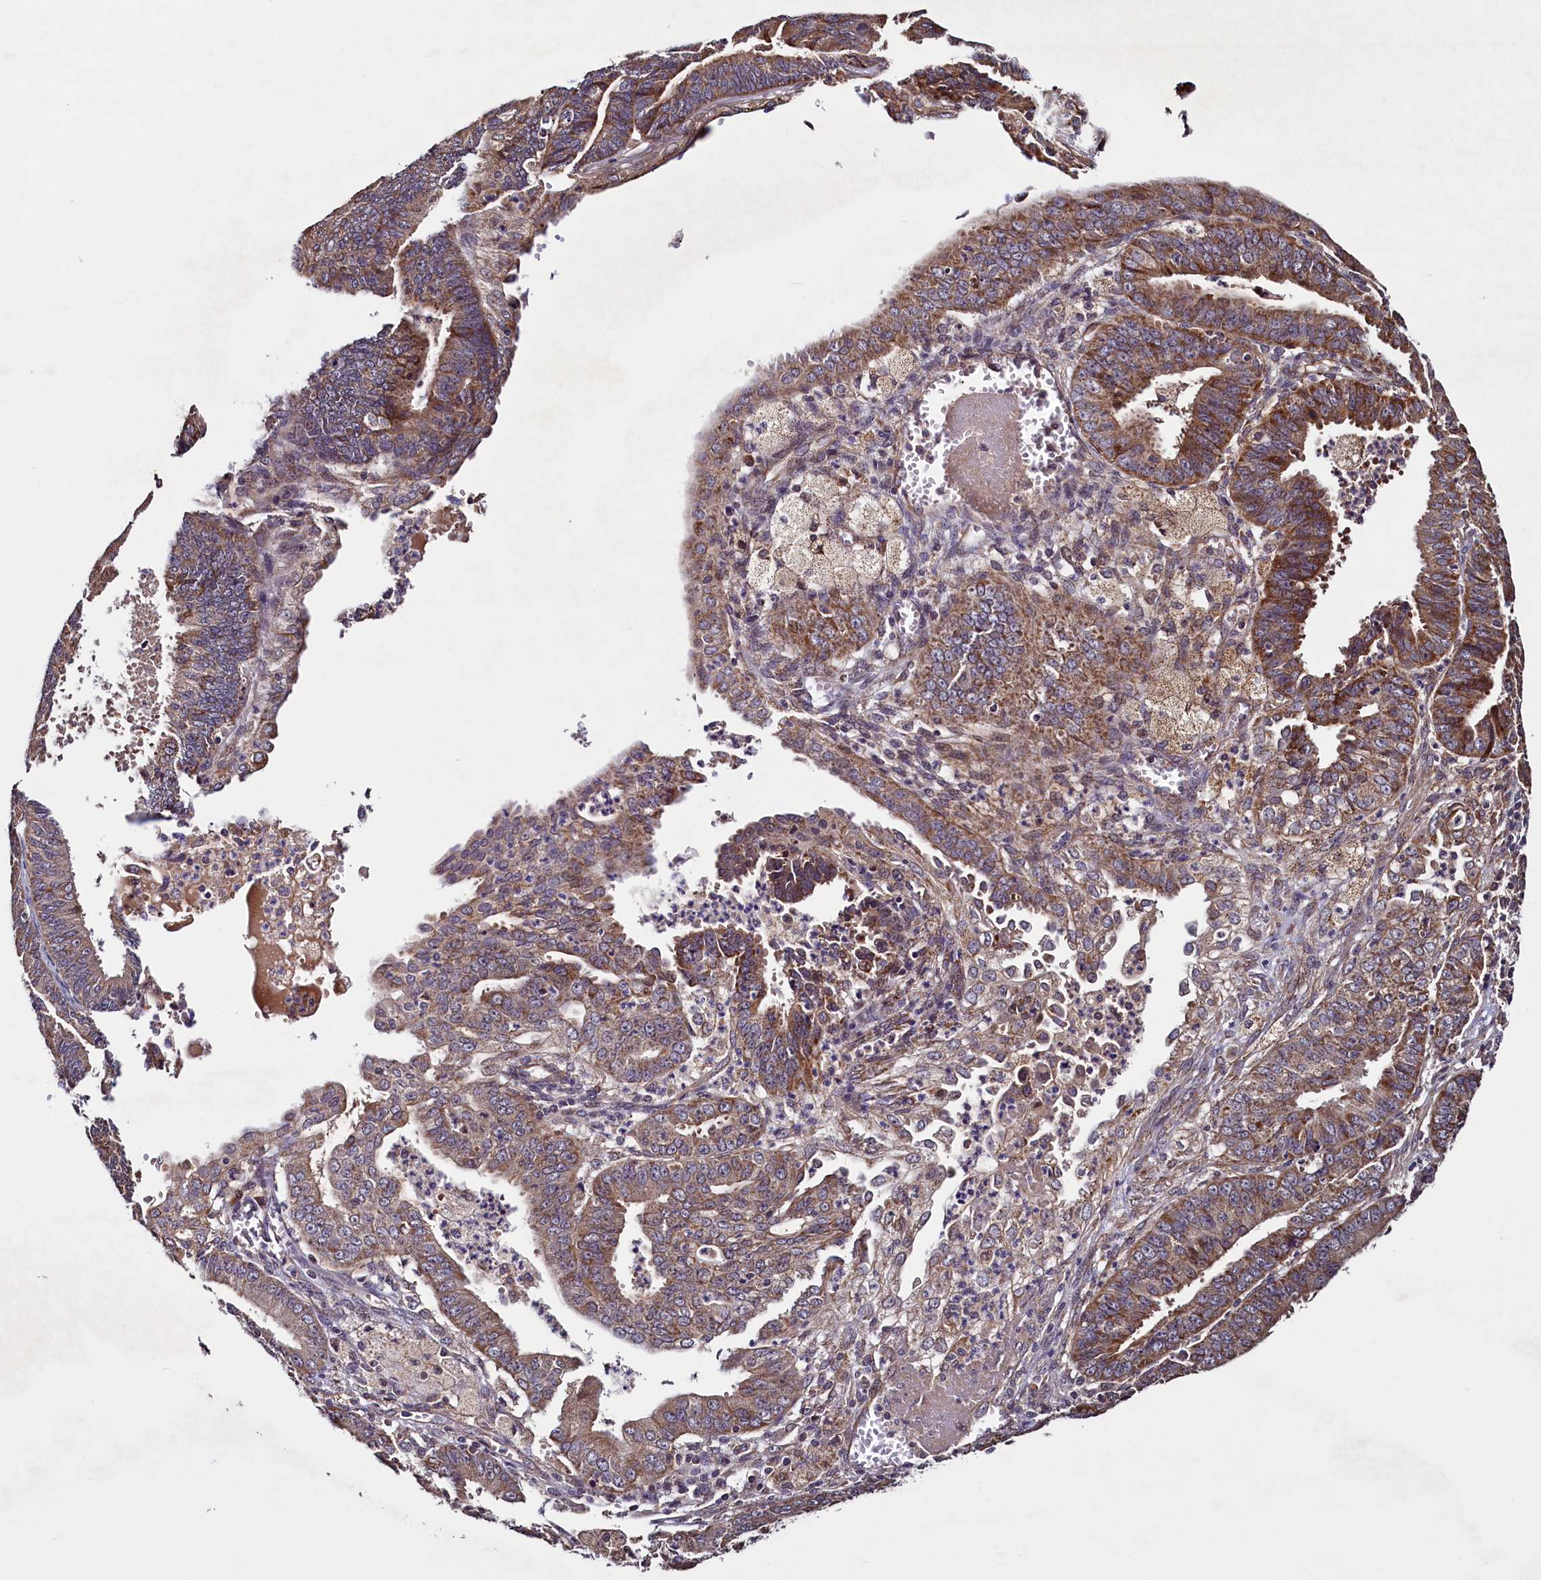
{"staining": {"intensity": "moderate", "quantity": ">75%", "location": "cytoplasmic/membranous"}, "tissue": "endometrial cancer", "cell_type": "Tumor cells", "image_type": "cancer", "snomed": [{"axis": "morphology", "description": "Adenocarcinoma, NOS"}, {"axis": "topography", "description": "Endometrium"}], "caption": "Human adenocarcinoma (endometrial) stained with a protein marker exhibits moderate staining in tumor cells.", "gene": "RBFA", "patient": {"sex": "female", "age": 73}}